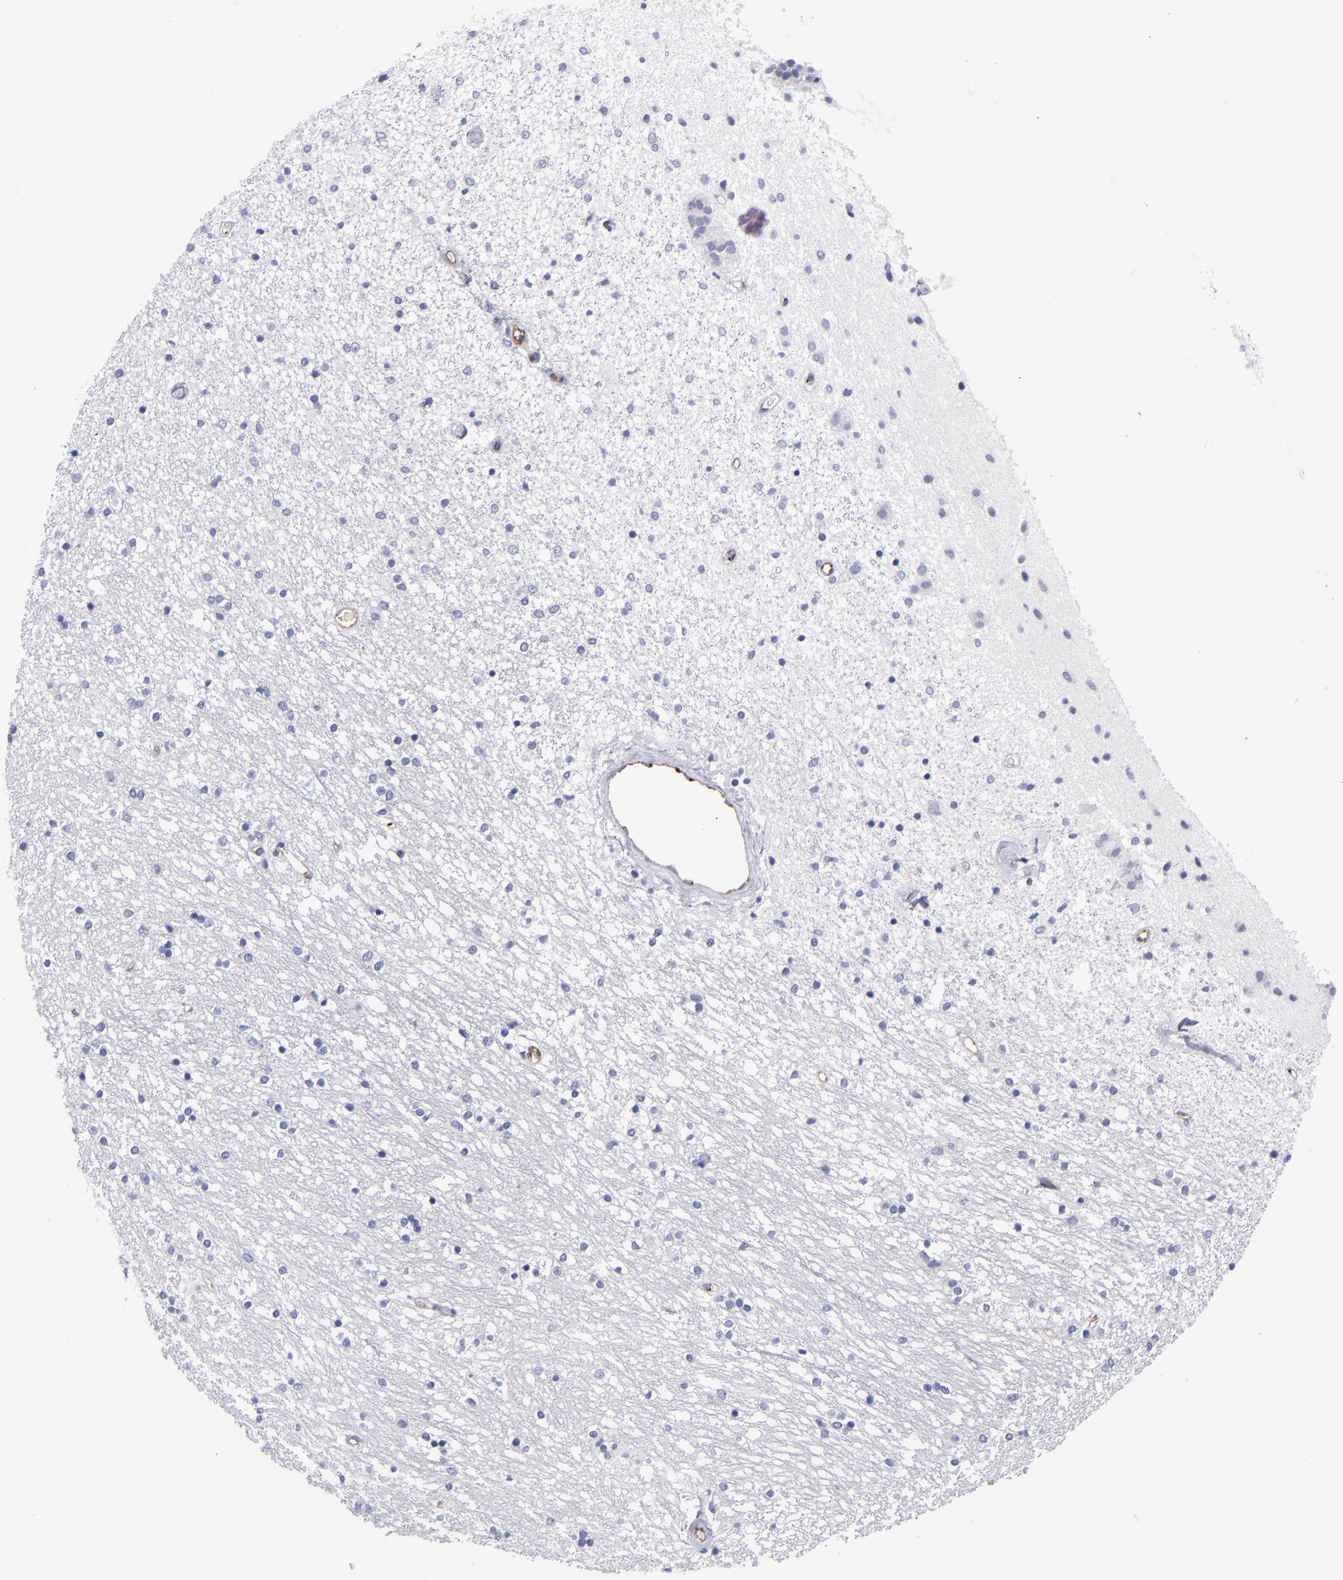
{"staining": {"intensity": "negative", "quantity": "none", "location": "none"}, "tissue": "caudate", "cell_type": "Glial cells", "image_type": "normal", "snomed": [{"axis": "morphology", "description": "Normal tissue, NOS"}, {"axis": "topography", "description": "Lateral ventricle wall"}], "caption": "A micrograph of human caudate is negative for staining in glial cells. (Brightfield microscopy of DAB (3,3'-diaminobenzidine) immunohistochemistry (IHC) at high magnification).", "gene": "NOS3", "patient": {"sex": "female", "age": 54}}